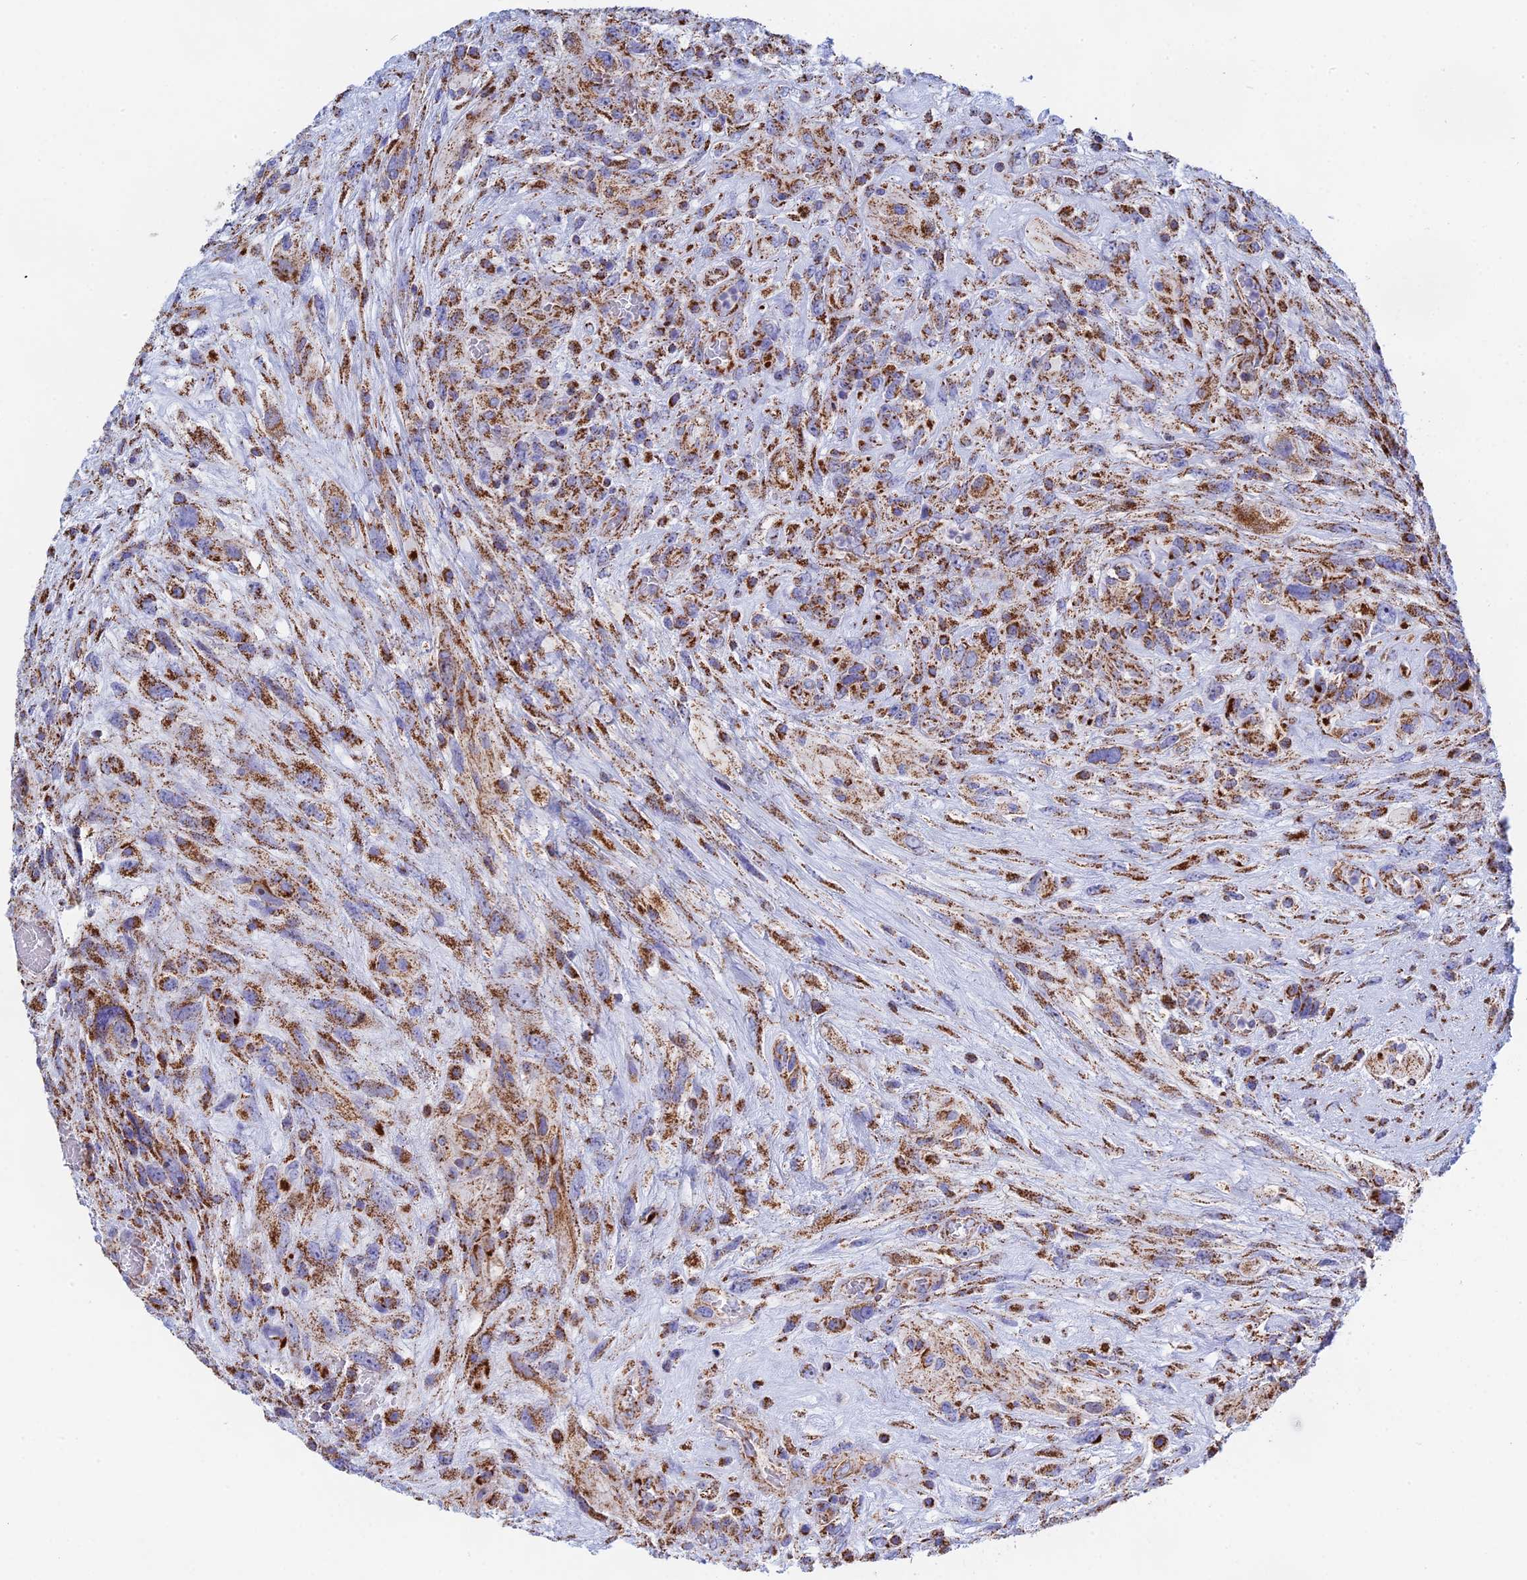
{"staining": {"intensity": "moderate", "quantity": ">75%", "location": "cytoplasmic/membranous"}, "tissue": "glioma", "cell_type": "Tumor cells", "image_type": "cancer", "snomed": [{"axis": "morphology", "description": "Glioma, malignant, High grade"}, {"axis": "topography", "description": "Brain"}], "caption": "Protein staining of glioma tissue displays moderate cytoplasmic/membranous expression in about >75% of tumor cells. (brown staining indicates protein expression, while blue staining denotes nuclei).", "gene": "NDUFA5", "patient": {"sex": "male", "age": 61}}